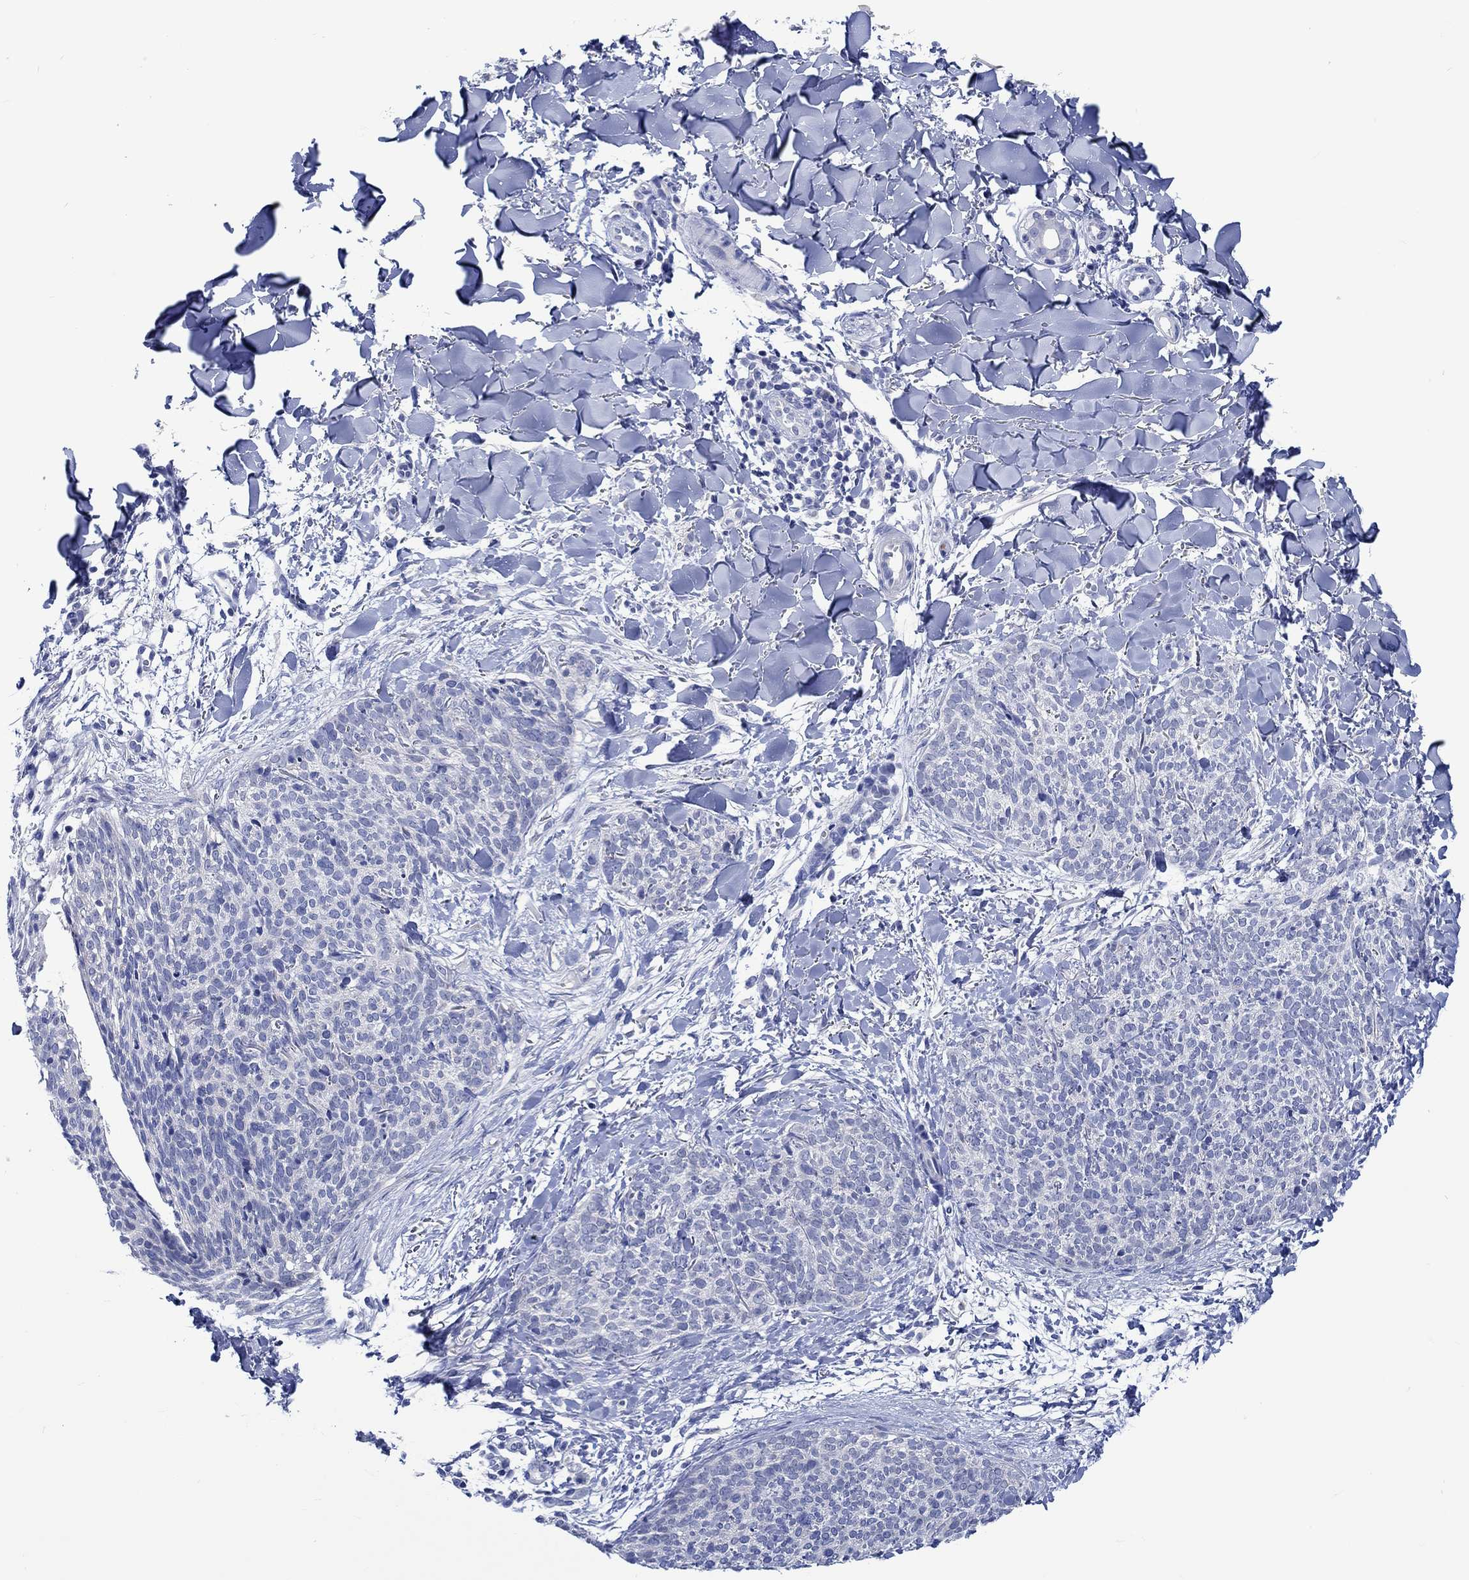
{"staining": {"intensity": "negative", "quantity": "none", "location": "none"}, "tissue": "skin cancer", "cell_type": "Tumor cells", "image_type": "cancer", "snomed": [{"axis": "morphology", "description": "Basal cell carcinoma"}, {"axis": "topography", "description": "Skin"}], "caption": "Immunohistochemistry image of neoplastic tissue: skin basal cell carcinoma stained with DAB (3,3'-diaminobenzidine) reveals no significant protein positivity in tumor cells.", "gene": "PTPRN2", "patient": {"sex": "male", "age": 64}}